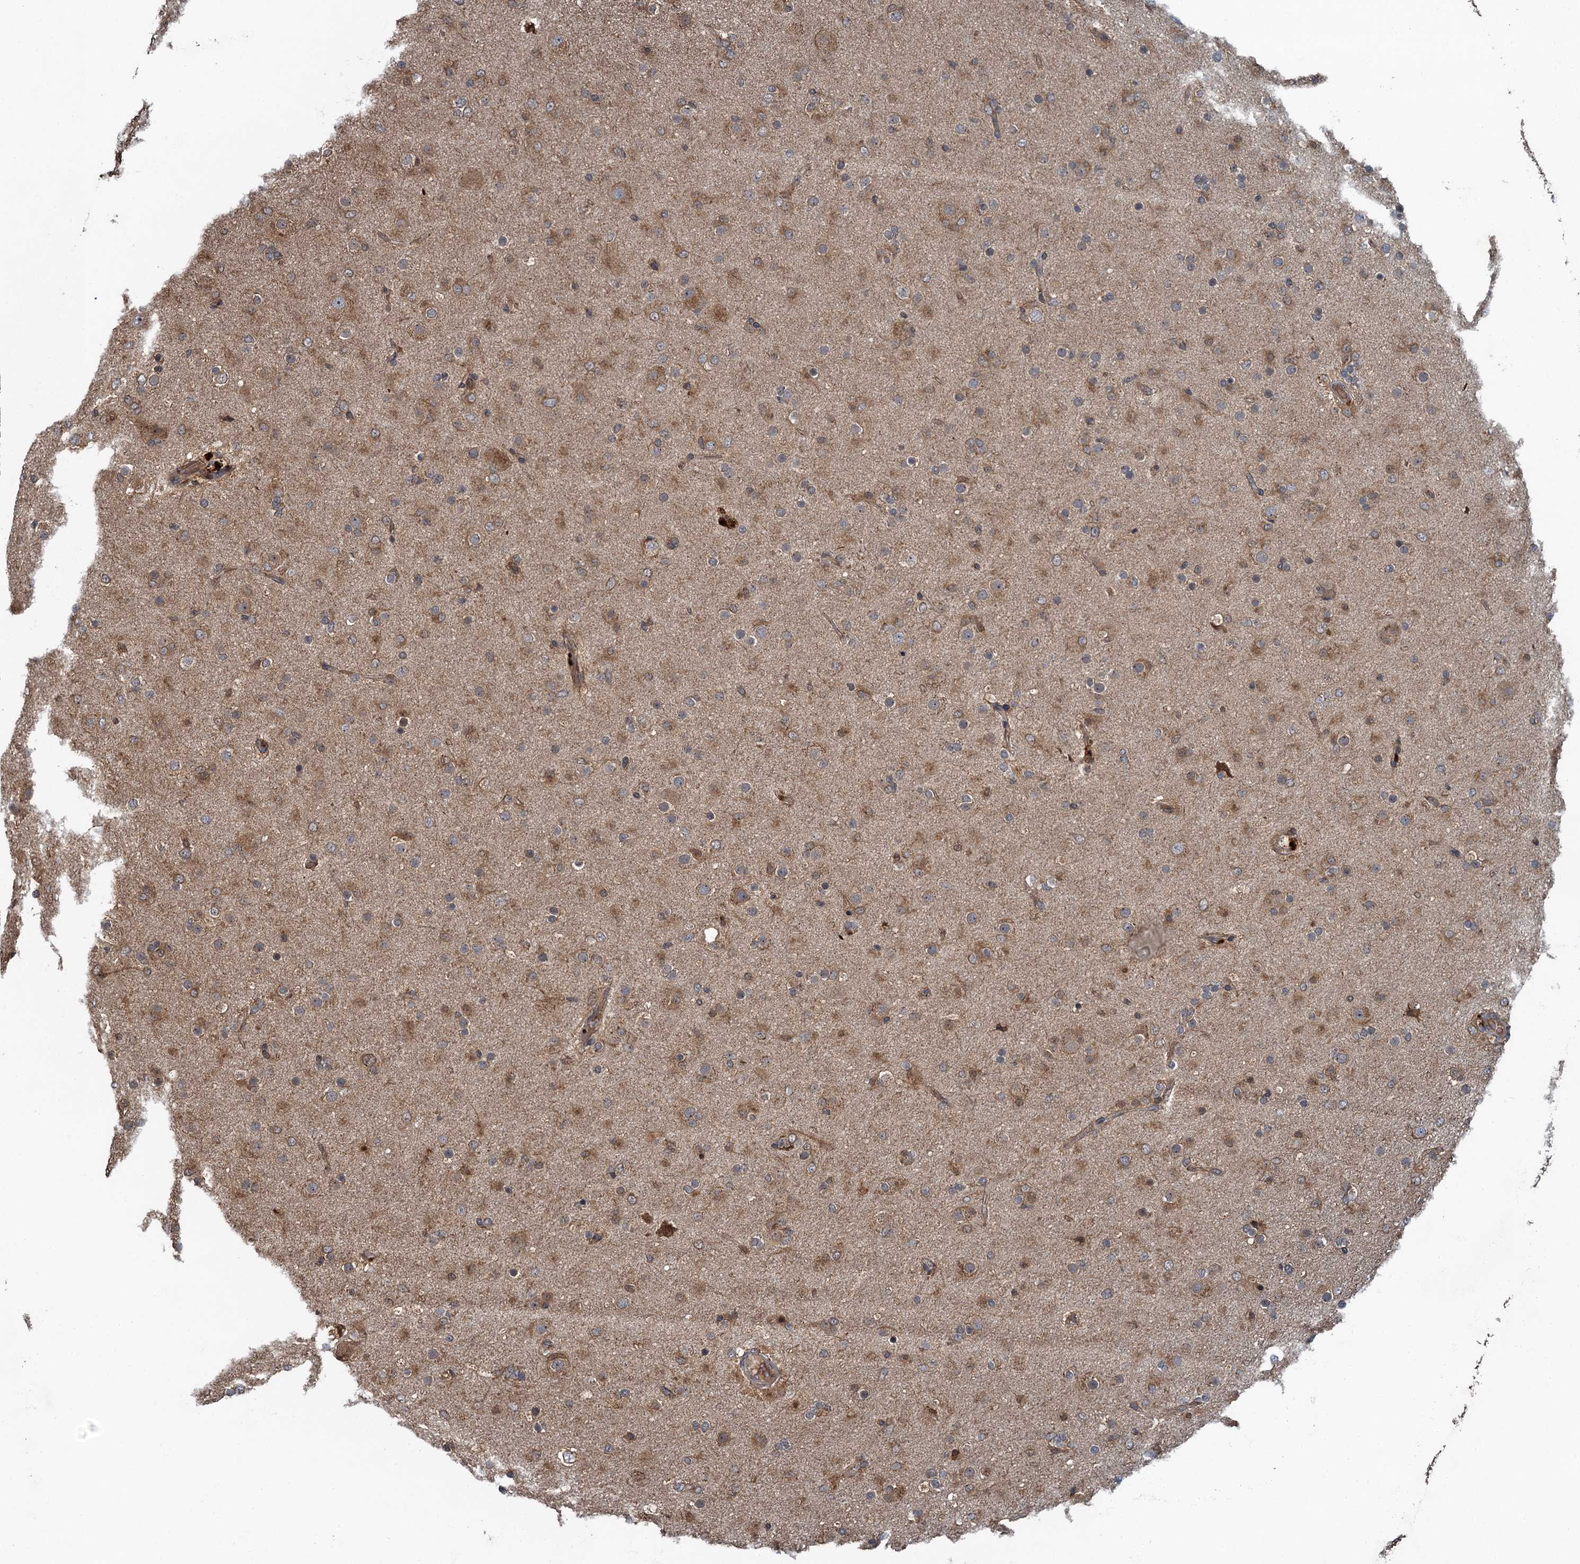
{"staining": {"intensity": "moderate", "quantity": ">75%", "location": "cytoplasmic/membranous"}, "tissue": "glioma", "cell_type": "Tumor cells", "image_type": "cancer", "snomed": [{"axis": "morphology", "description": "Glioma, malignant, Low grade"}, {"axis": "topography", "description": "Brain"}], "caption": "A brown stain highlights moderate cytoplasmic/membranous expression of a protein in glioma tumor cells.", "gene": "SNX32", "patient": {"sex": "male", "age": 65}}